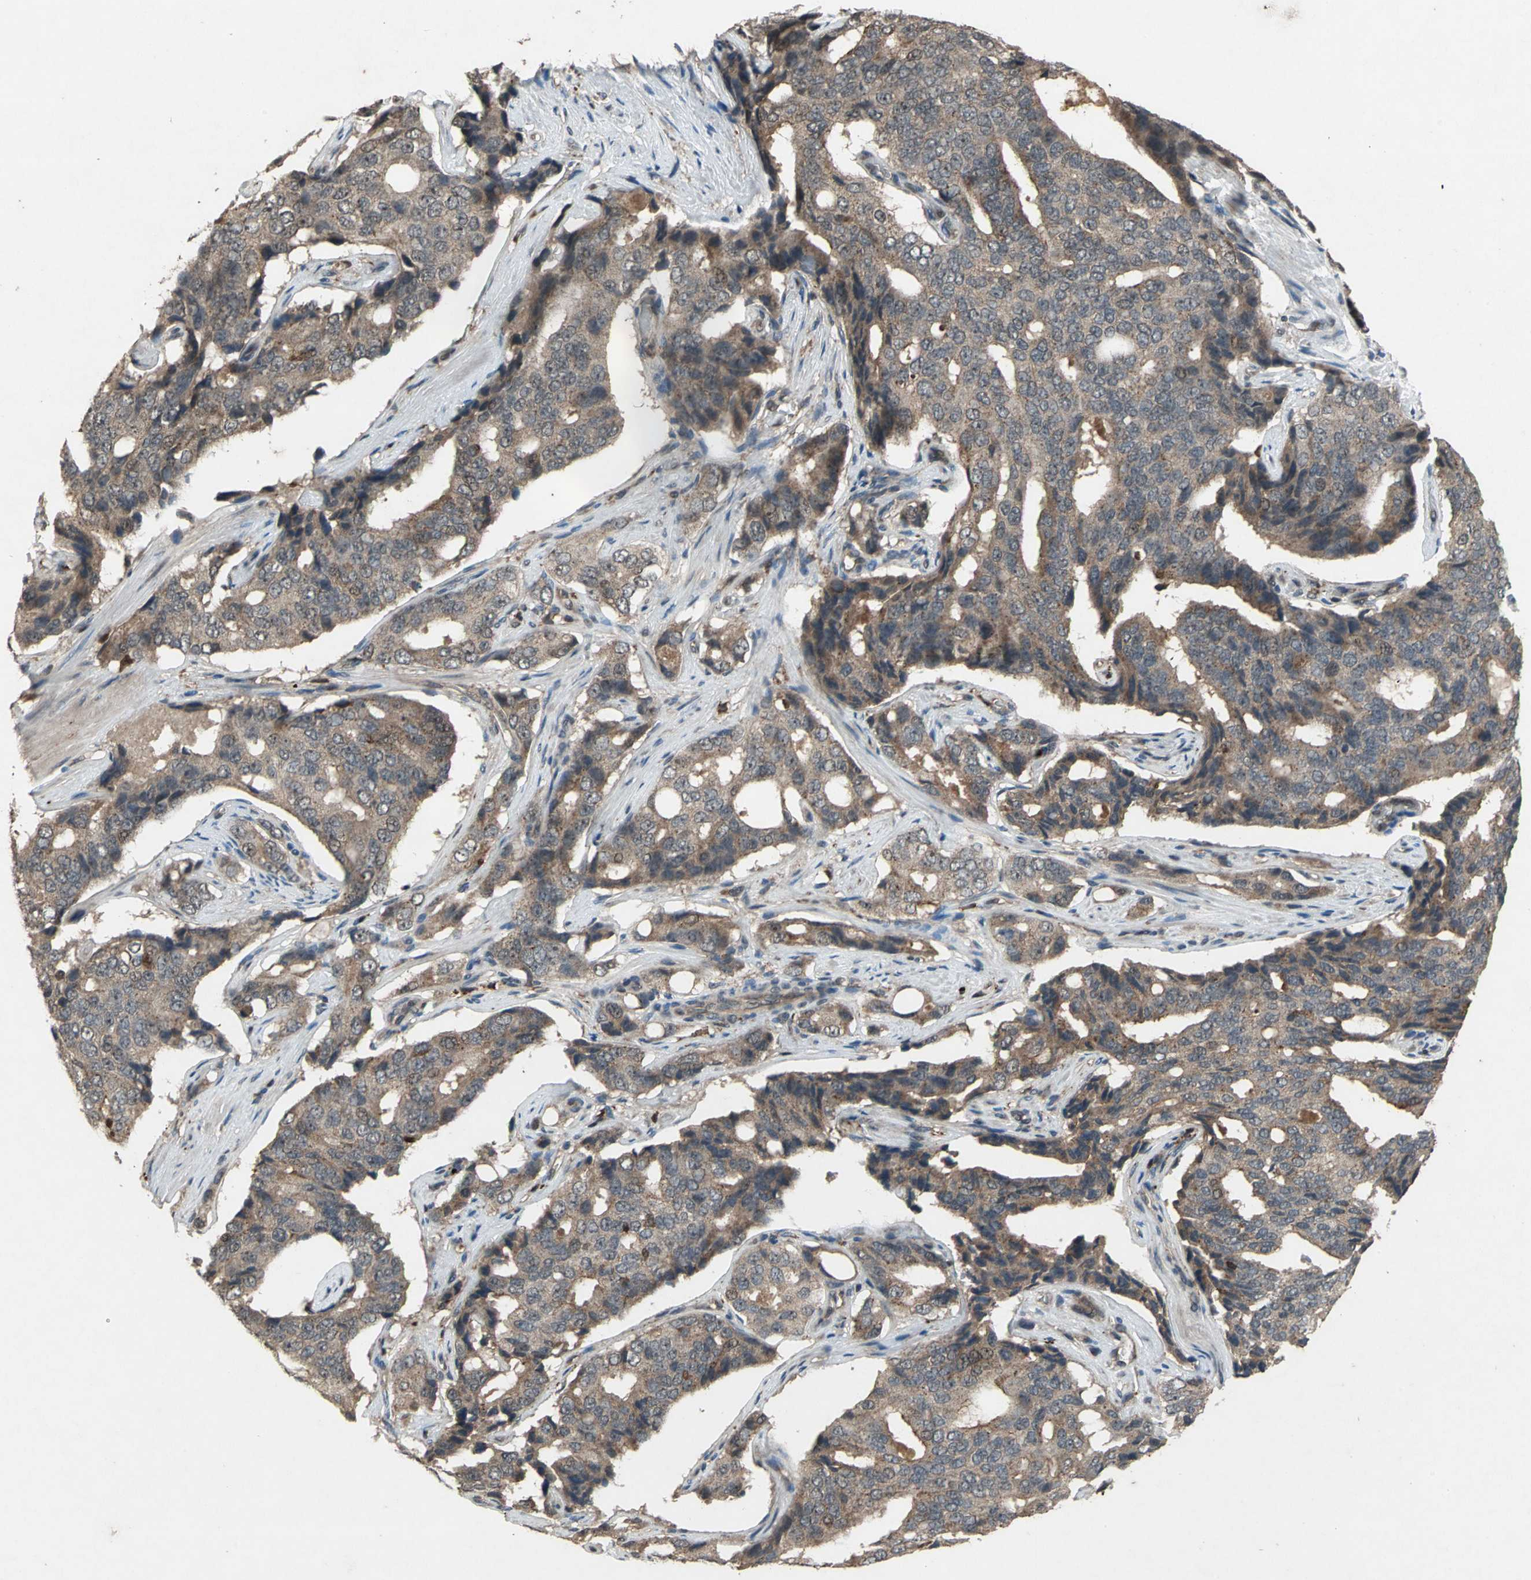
{"staining": {"intensity": "weak", "quantity": ">75%", "location": "cytoplasmic/membranous"}, "tissue": "prostate cancer", "cell_type": "Tumor cells", "image_type": "cancer", "snomed": [{"axis": "morphology", "description": "Adenocarcinoma, High grade"}, {"axis": "topography", "description": "Prostate"}], "caption": "The micrograph reveals immunohistochemical staining of prostate high-grade adenocarcinoma. There is weak cytoplasmic/membranous expression is identified in approximately >75% of tumor cells.", "gene": "PYCARD", "patient": {"sex": "male", "age": 58}}